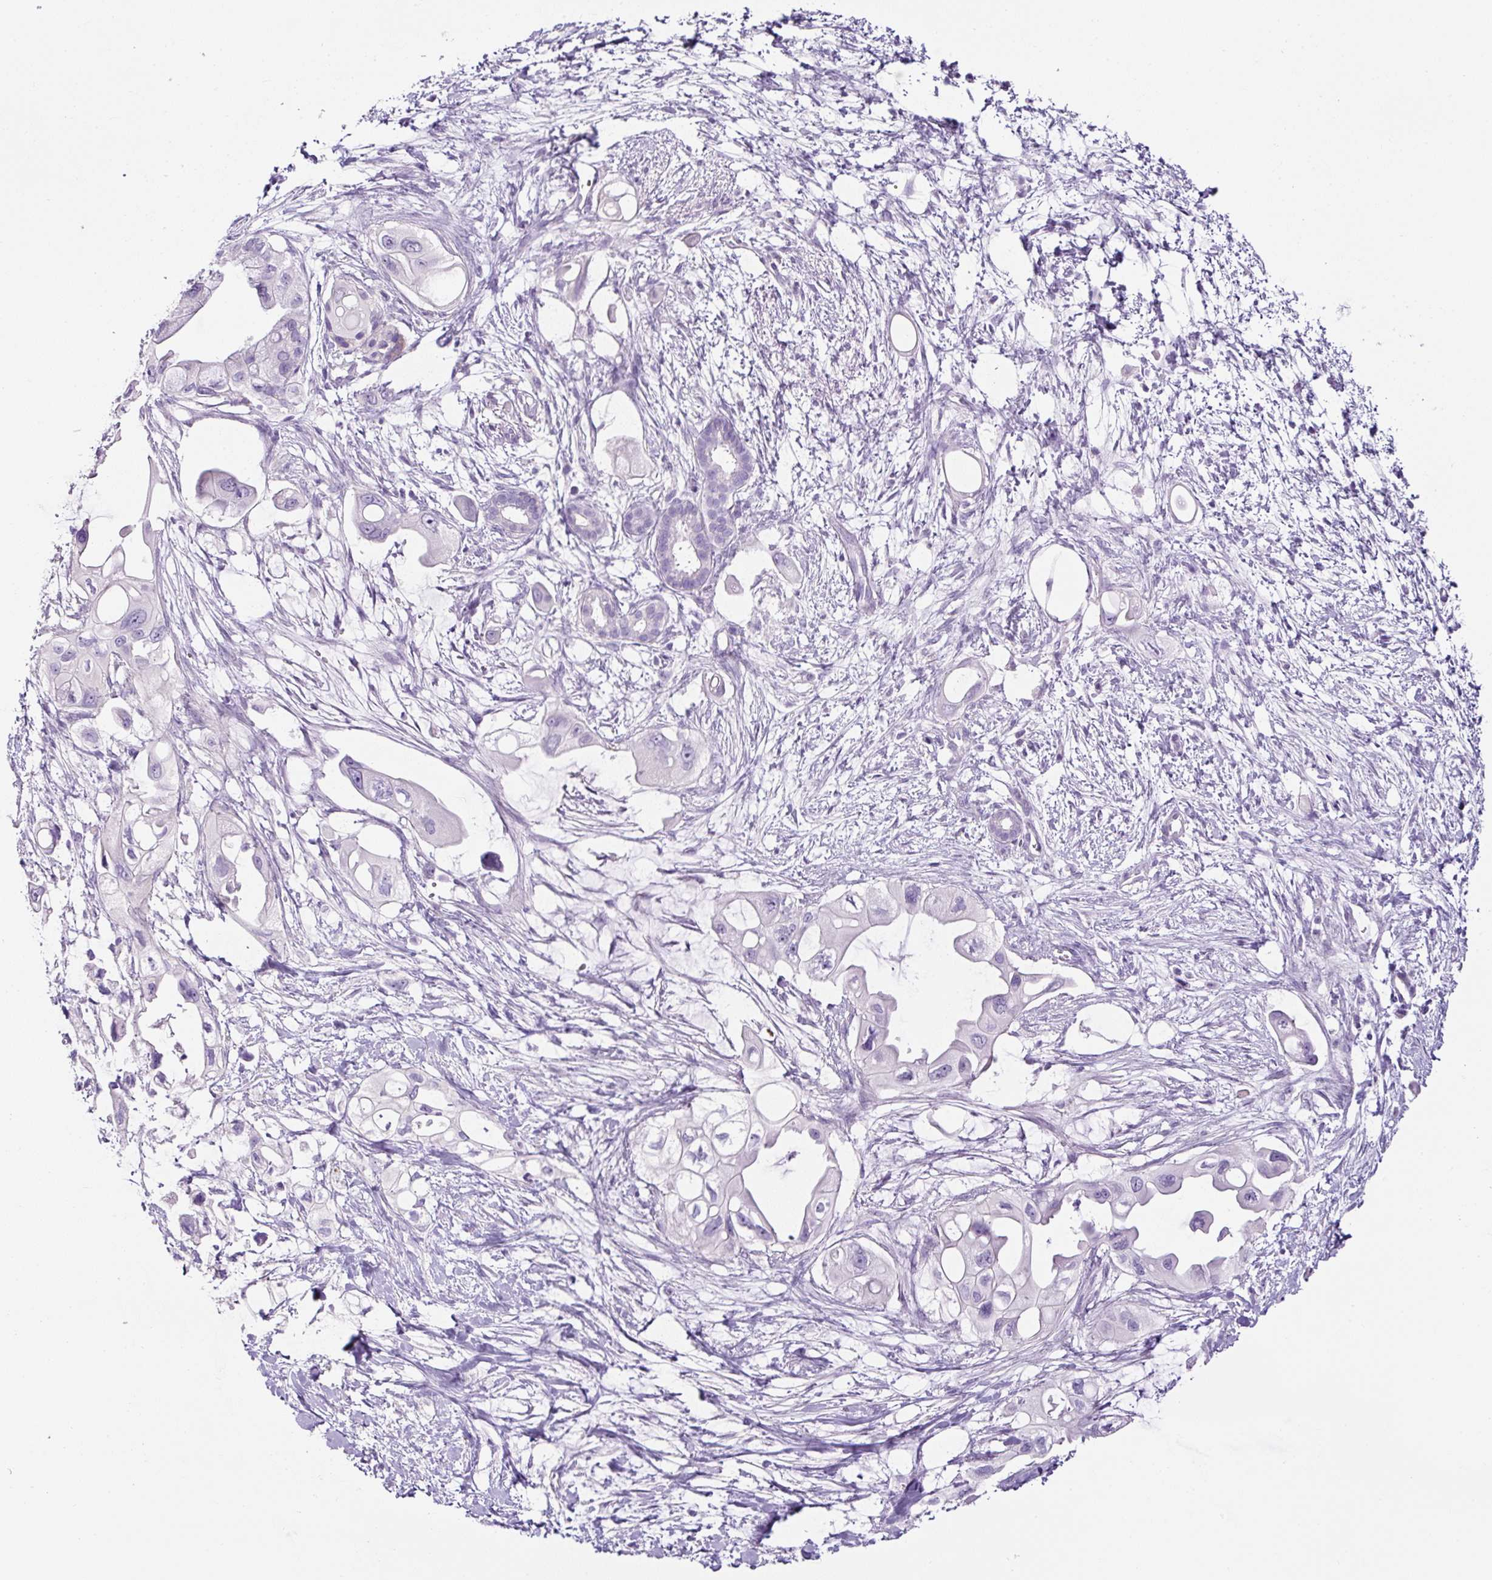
{"staining": {"intensity": "negative", "quantity": "none", "location": "none"}, "tissue": "pancreatic cancer", "cell_type": "Tumor cells", "image_type": "cancer", "snomed": [{"axis": "morphology", "description": "Adenocarcinoma, NOS"}, {"axis": "topography", "description": "Pancreas"}], "caption": "Histopathology image shows no significant protein staining in tumor cells of adenocarcinoma (pancreatic). (DAB immunohistochemistry, high magnification).", "gene": "OR14A2", "patient": {"sex": "male", "age": 61}}